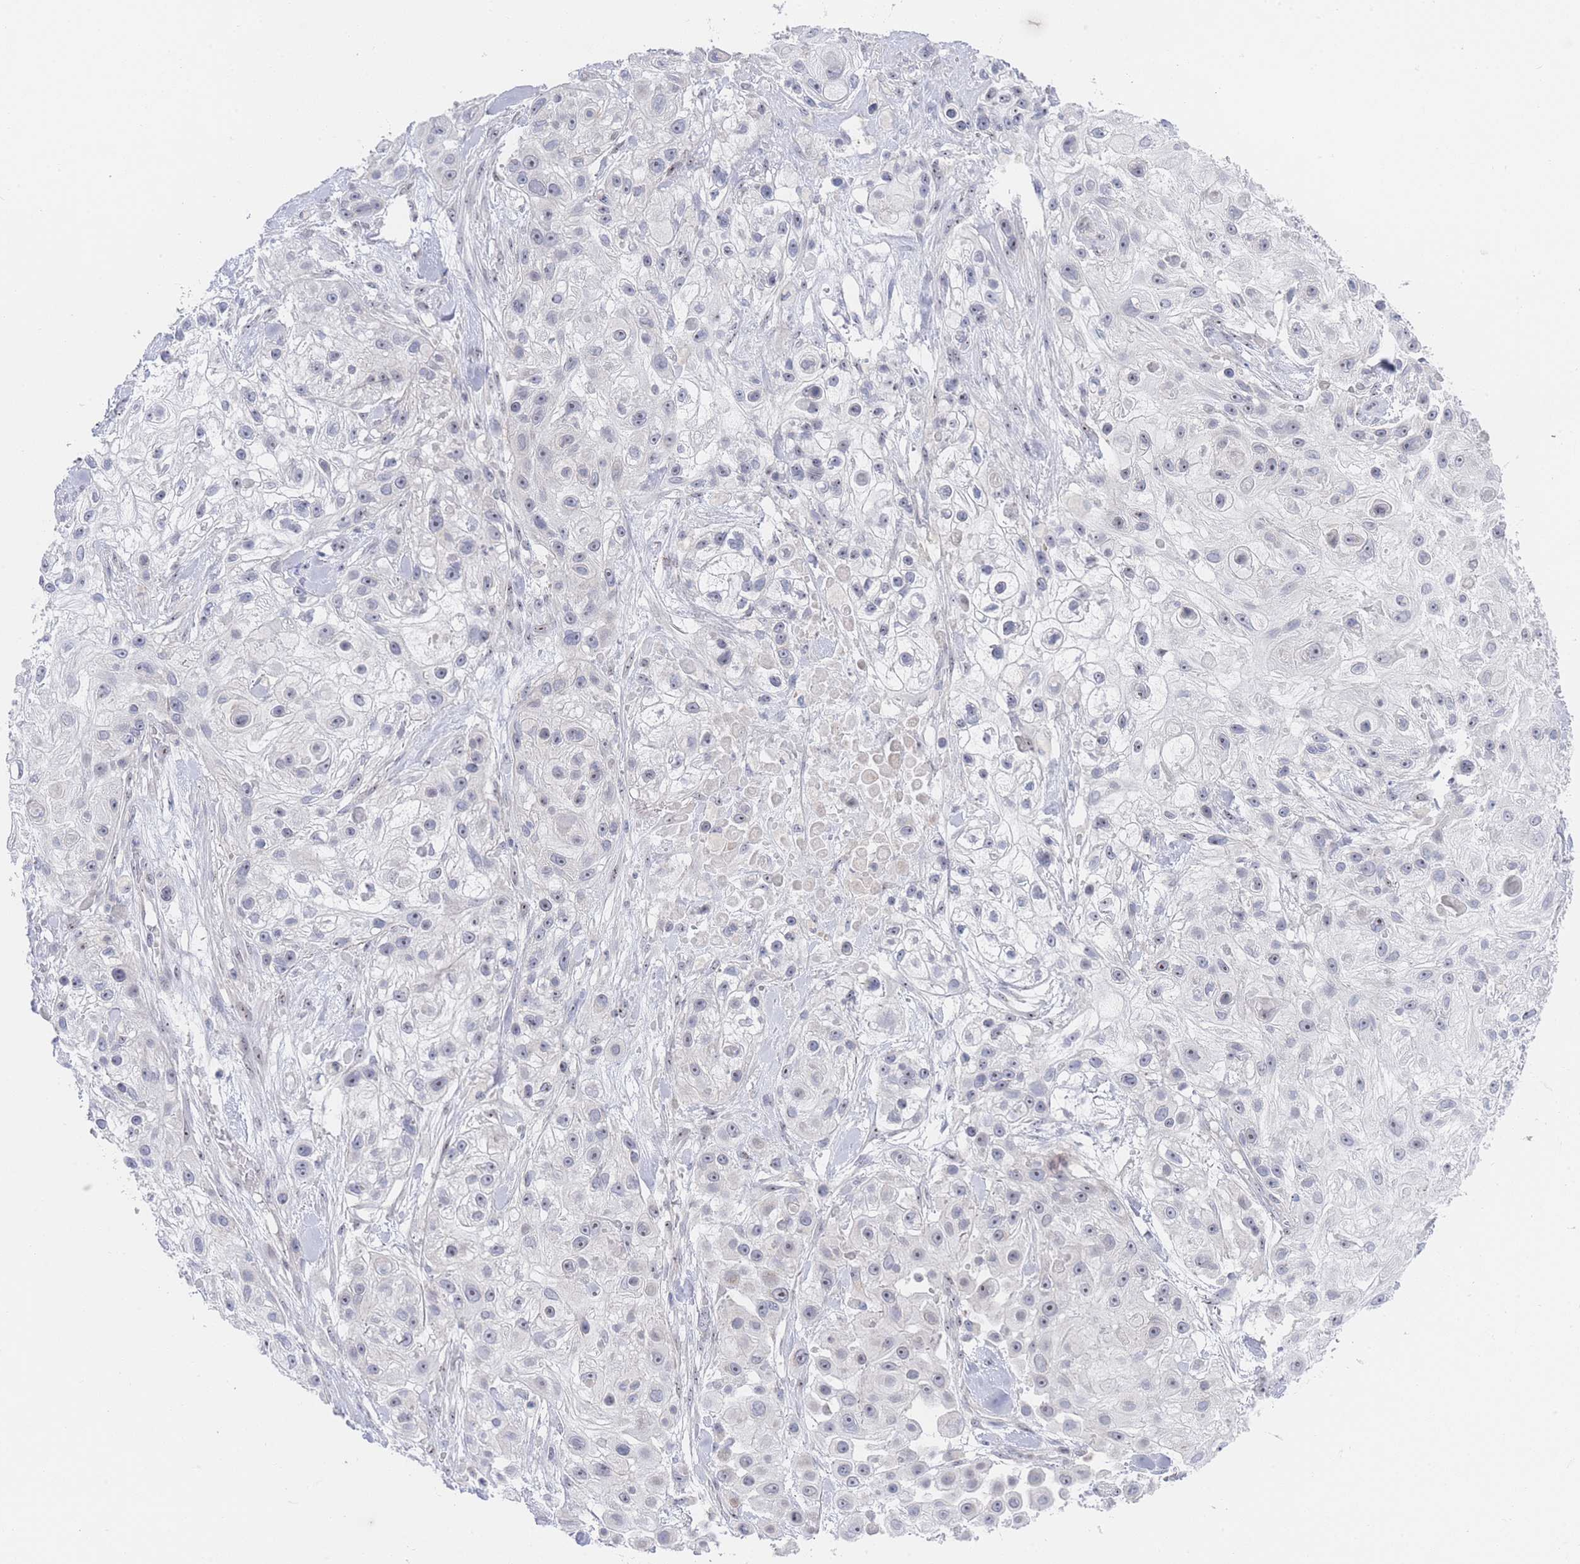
{"staining": {"intensity": "negative", "quantity": "none", "location": "none"}, "tissue": "skin cancer", "cell_type": "Tumor cells", "image_type": "cancer", "snomed": [{"axis": "morphology", "description": "Squamous cell carcinoma, NOS"}, {"axis": "topography", "description": "Skin"}], "caption": "IHC photomicrograph of skin cancer stained for a protein (brown), which shows no positivity in tumor cells. (DAB immunohistochemistry visualized using brightfield microscopy, high magnification).", "gene": "ZNF142", "patient": {"sex": "male", "age": 67}}